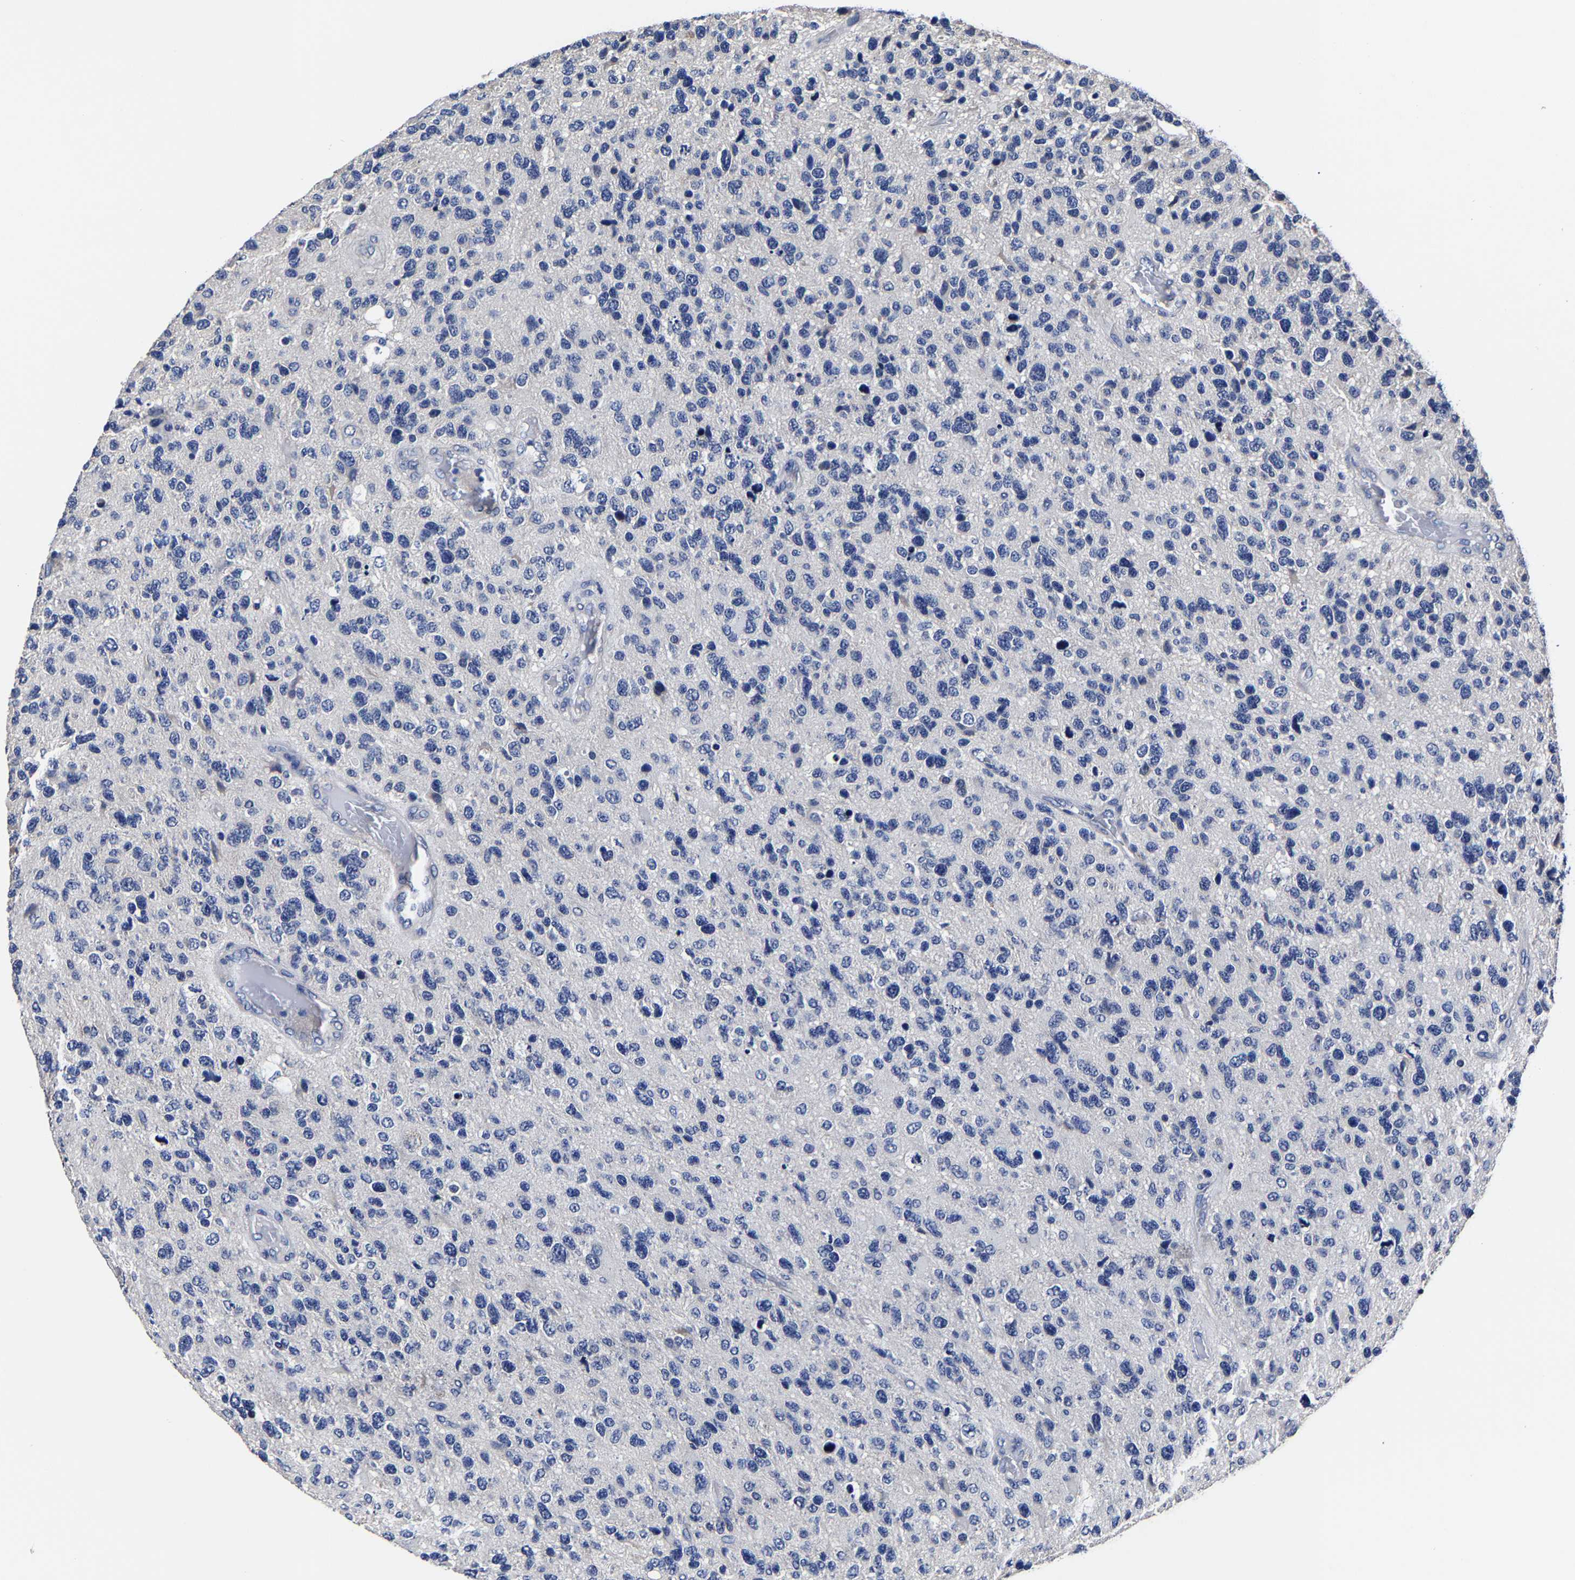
{"staining": {"intensity": "negative", "quantity": "none", "location": "none"}, "tissue": "glioma", "cell_type": "Tumor cells", "image_type": "cancer", "snomed": [{"axis": "morphology", "description": "Glioma, malignant, High grade"}, {"axis": "topography", "description": "Brain"}], "caption": "A high-resolution photomicrograph shows immunohistochemistry (IHC) staining of malignant glioma (high-grade), which exhibits no significant staining in tumor cells. The staining is performed using DAB brown chromogen with nuclei counter-stained in using hematoxylin.", "gene": "AKAP4", "patient": {"sex": "female", "age": 58}}